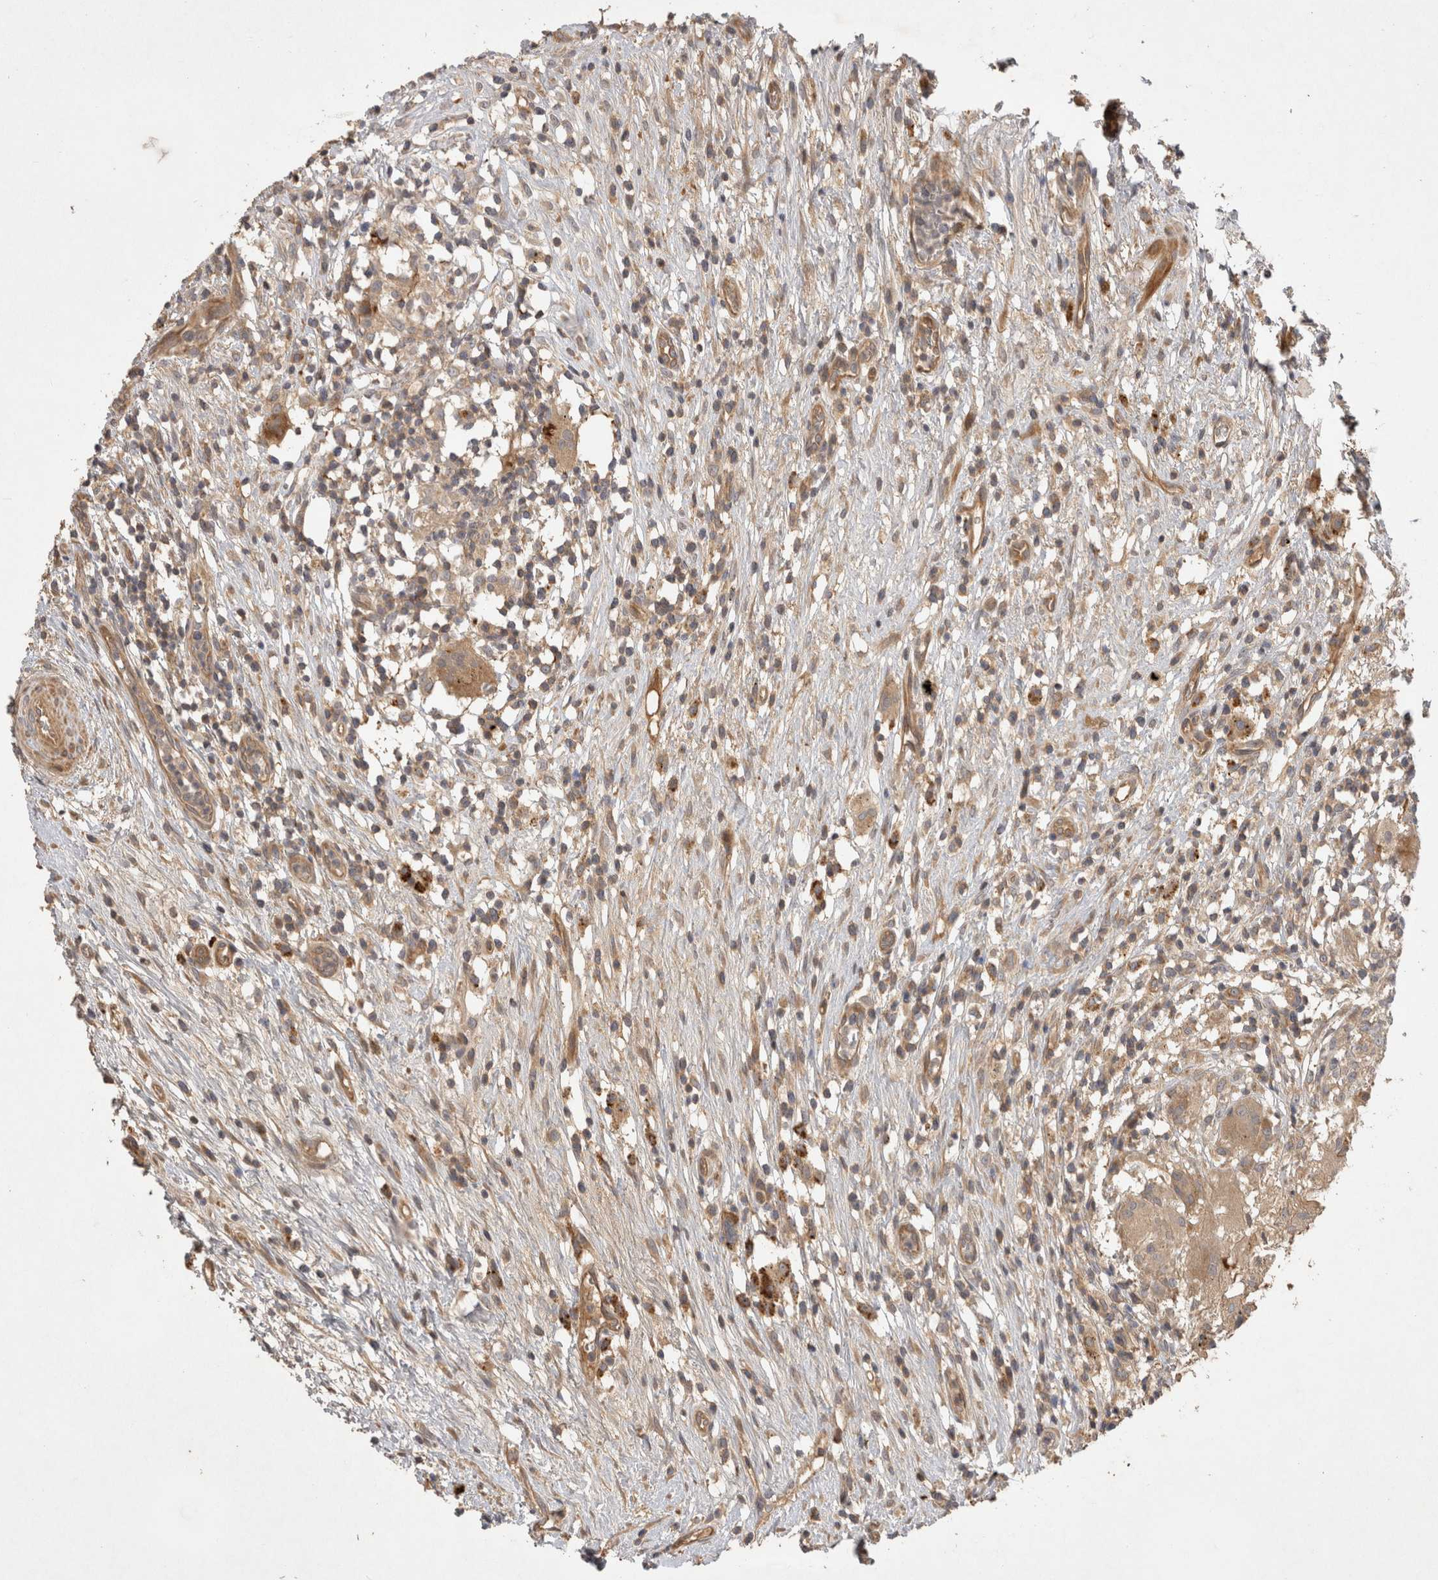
{"staining": {"intensity": "weak", "quantity": ">75%", "location": "cytoplasmic/membranous"}, "tissue": "urothelial cancer", "cell_type": "Tumor cells", "image_type": "cancer", "snomed": [{"axis": "morphology", "description": "Normal tissue, NOS"}, {"axis": "morphology", "description": "Urothelial carcinoma, Low grade"}, {"axis": "topography", "description": "Smooth muscle"}, {"axis": "topography", "description": "Urinary bladder"}], "caption": "A low amount of weak cytoplasmic/membranous expression is seen in approximately >75% of tumor cells in urothelial cancer tissue.", "gene": "PPP1R42", "patient": {"sex": "male", "age": 60}}